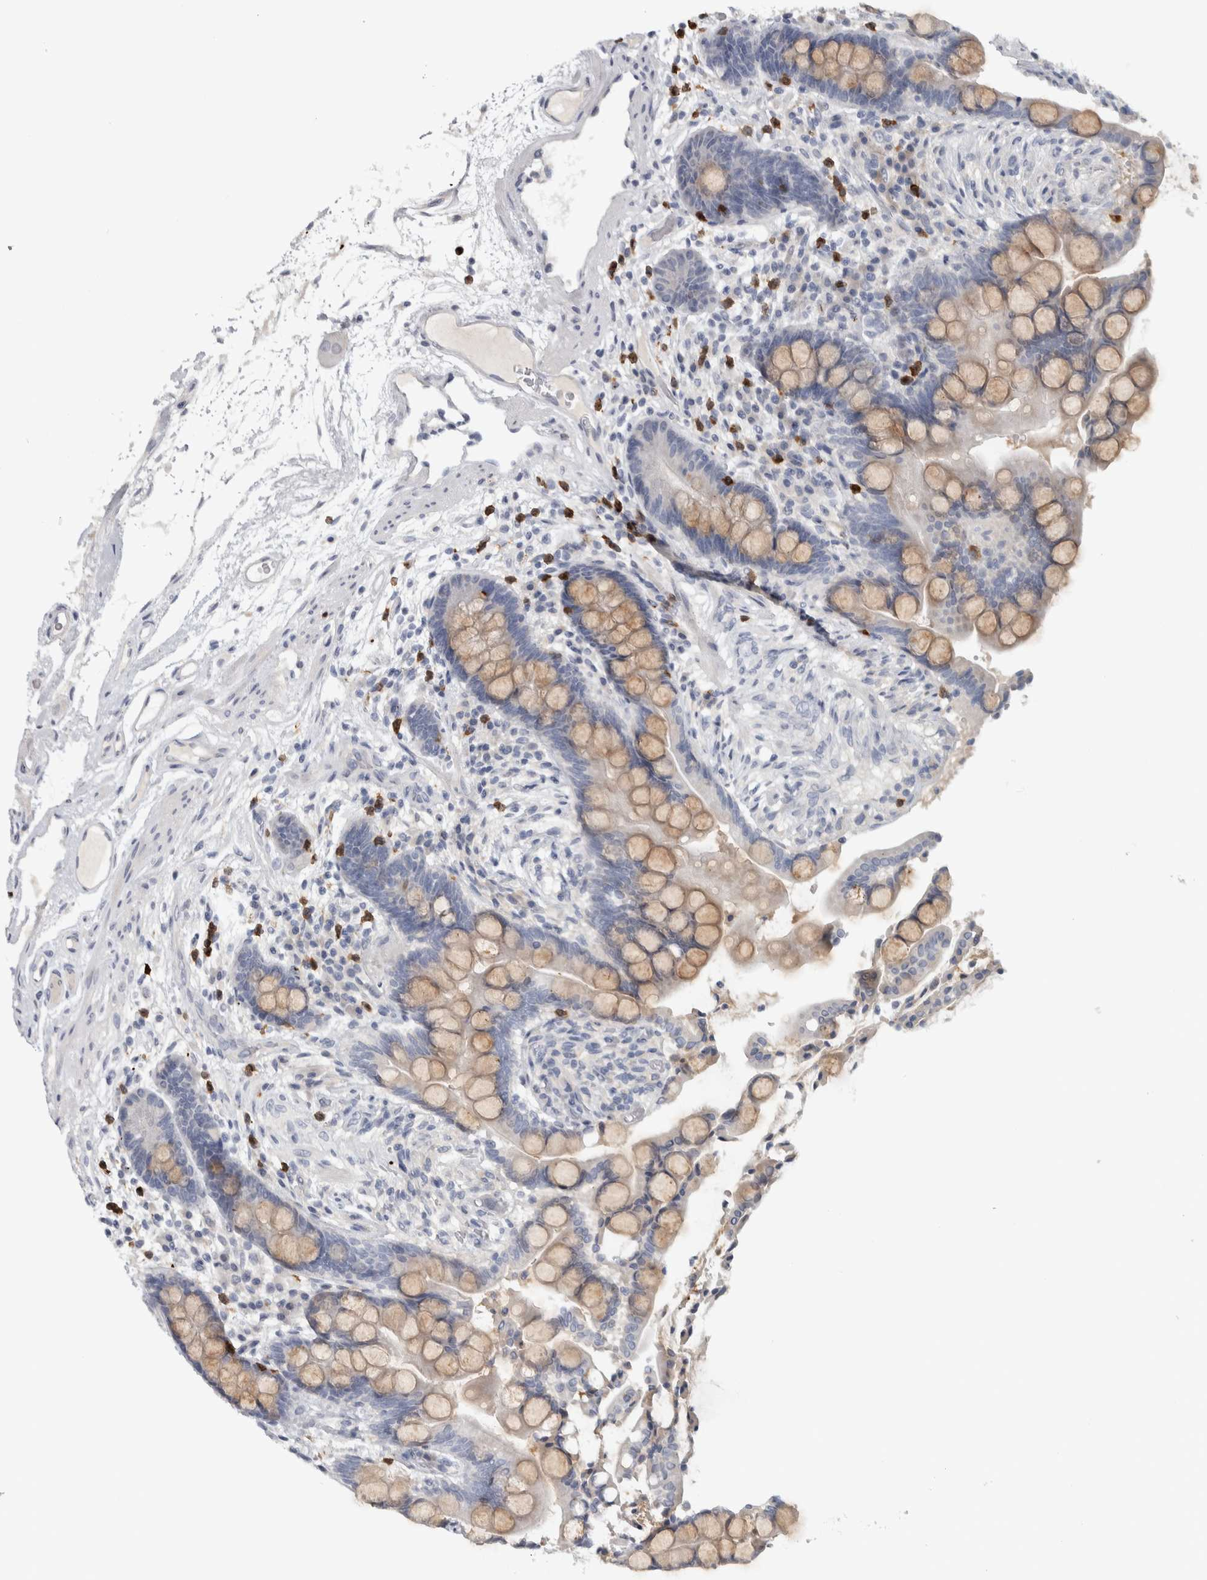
{"staining": {"intensity": "negative", "quantity": "none", "location": "none"}, "tissue": "colon", "cell_type": "Endothelial cells", "image_type": "normal", "snomed": [{"axis": "morphology", "description": "Normal tissue, NOS"}, {"axis": "topography", "description": "Colon"}], "caption": "Immunohistochemistry of benign human colon displays no positivity in endothelial cells.", "gene": "ADPRM", "patient": {"sex": "male", "age": 73}}